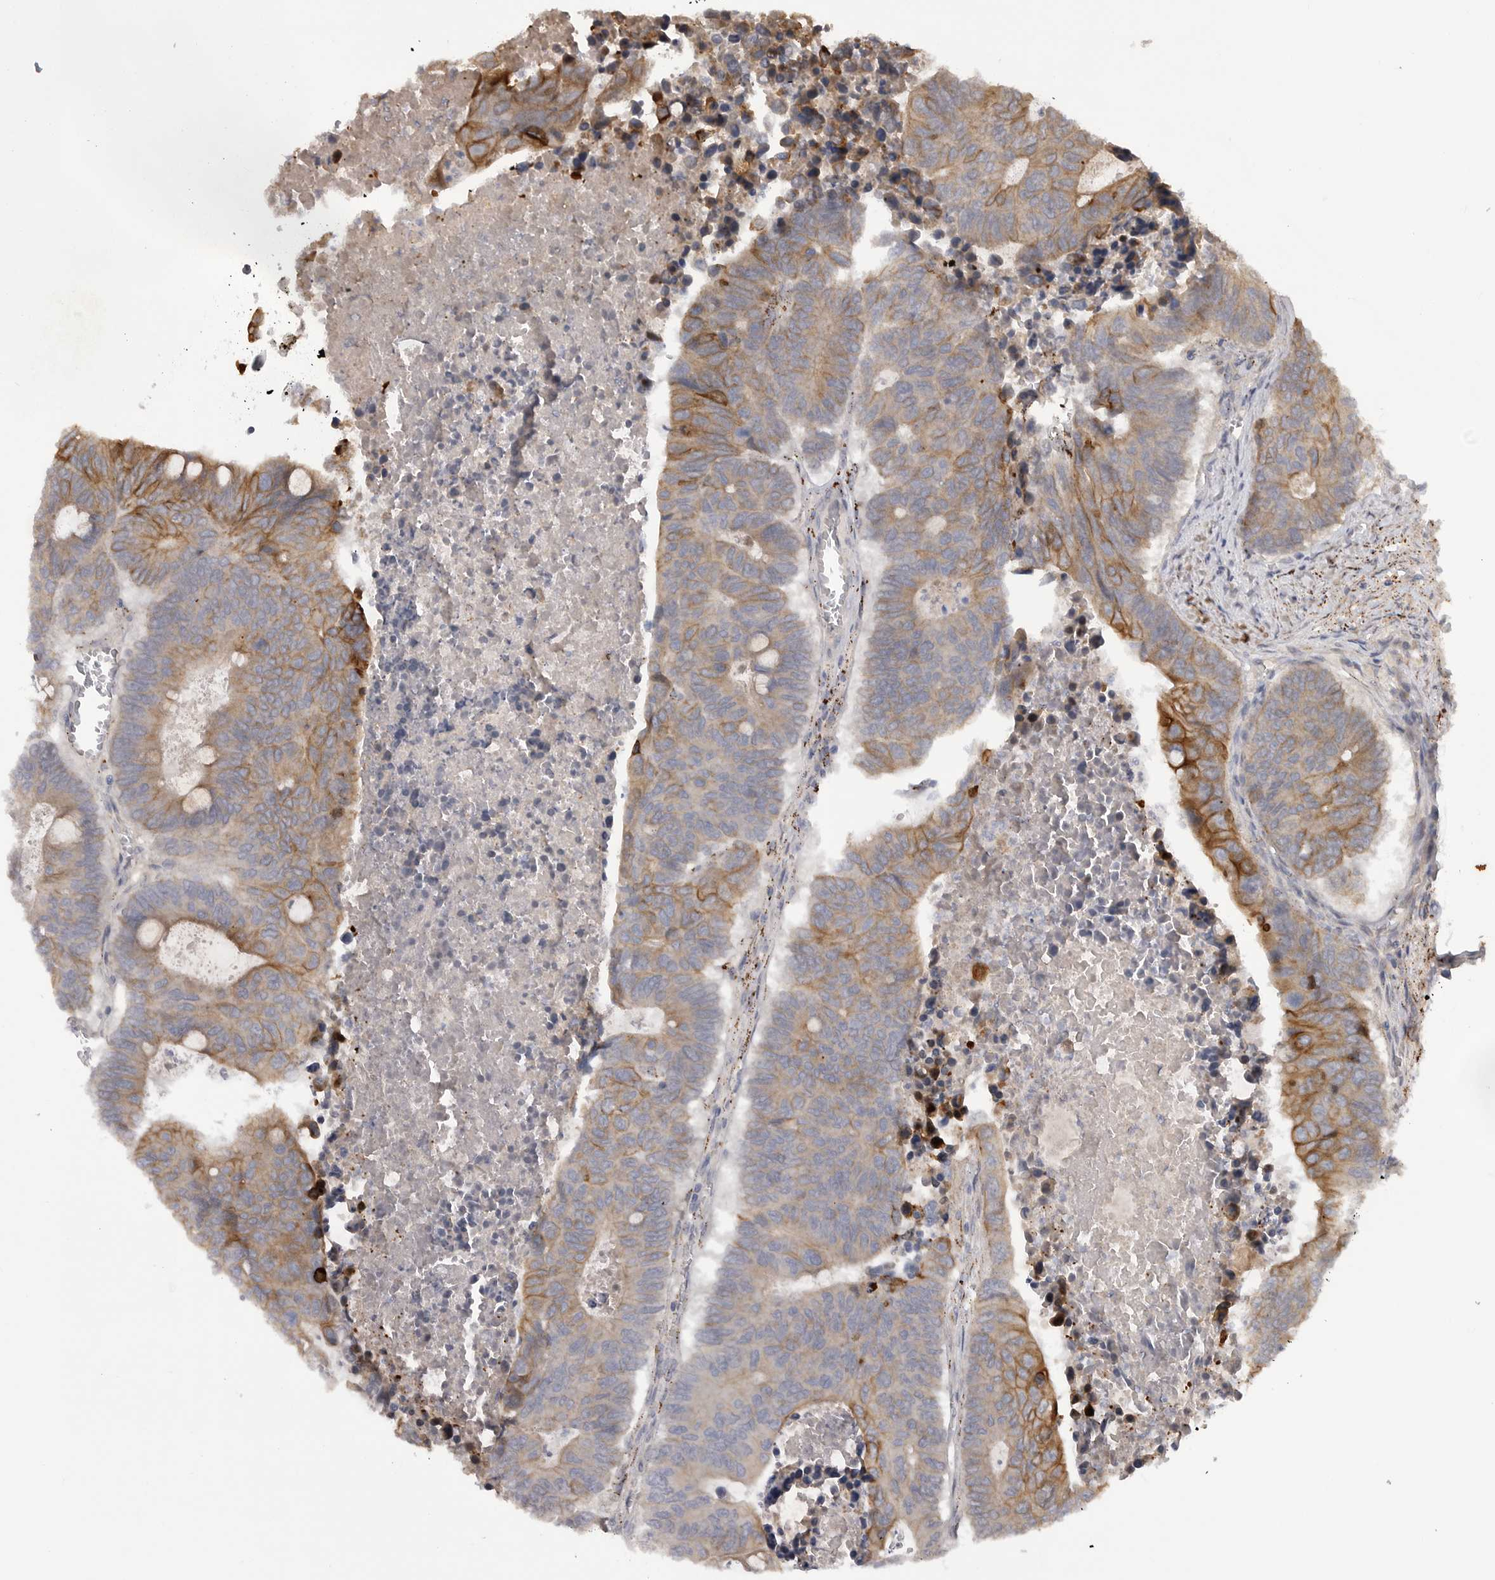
{"staining": {"intensity": "moderate", "quantity": "25%-75%", "location": "cytoplasmic/membranous"}, "tissue": "colorectal cancer", "cell_type": "Tumor cells", "image_type": "cancer", "snomed": [{"axis": "morphology", "description": "Adenocarcinoma, NOS"}, {"axis": "topography", "description": "Colon"}], "caption": "Colorectal cancer (adenocarcinoma) stained with a protein marker displays moderate staining in tumor cells.", "gene": "DHDDS", "patient": {"sex": "male", "age": 87}}